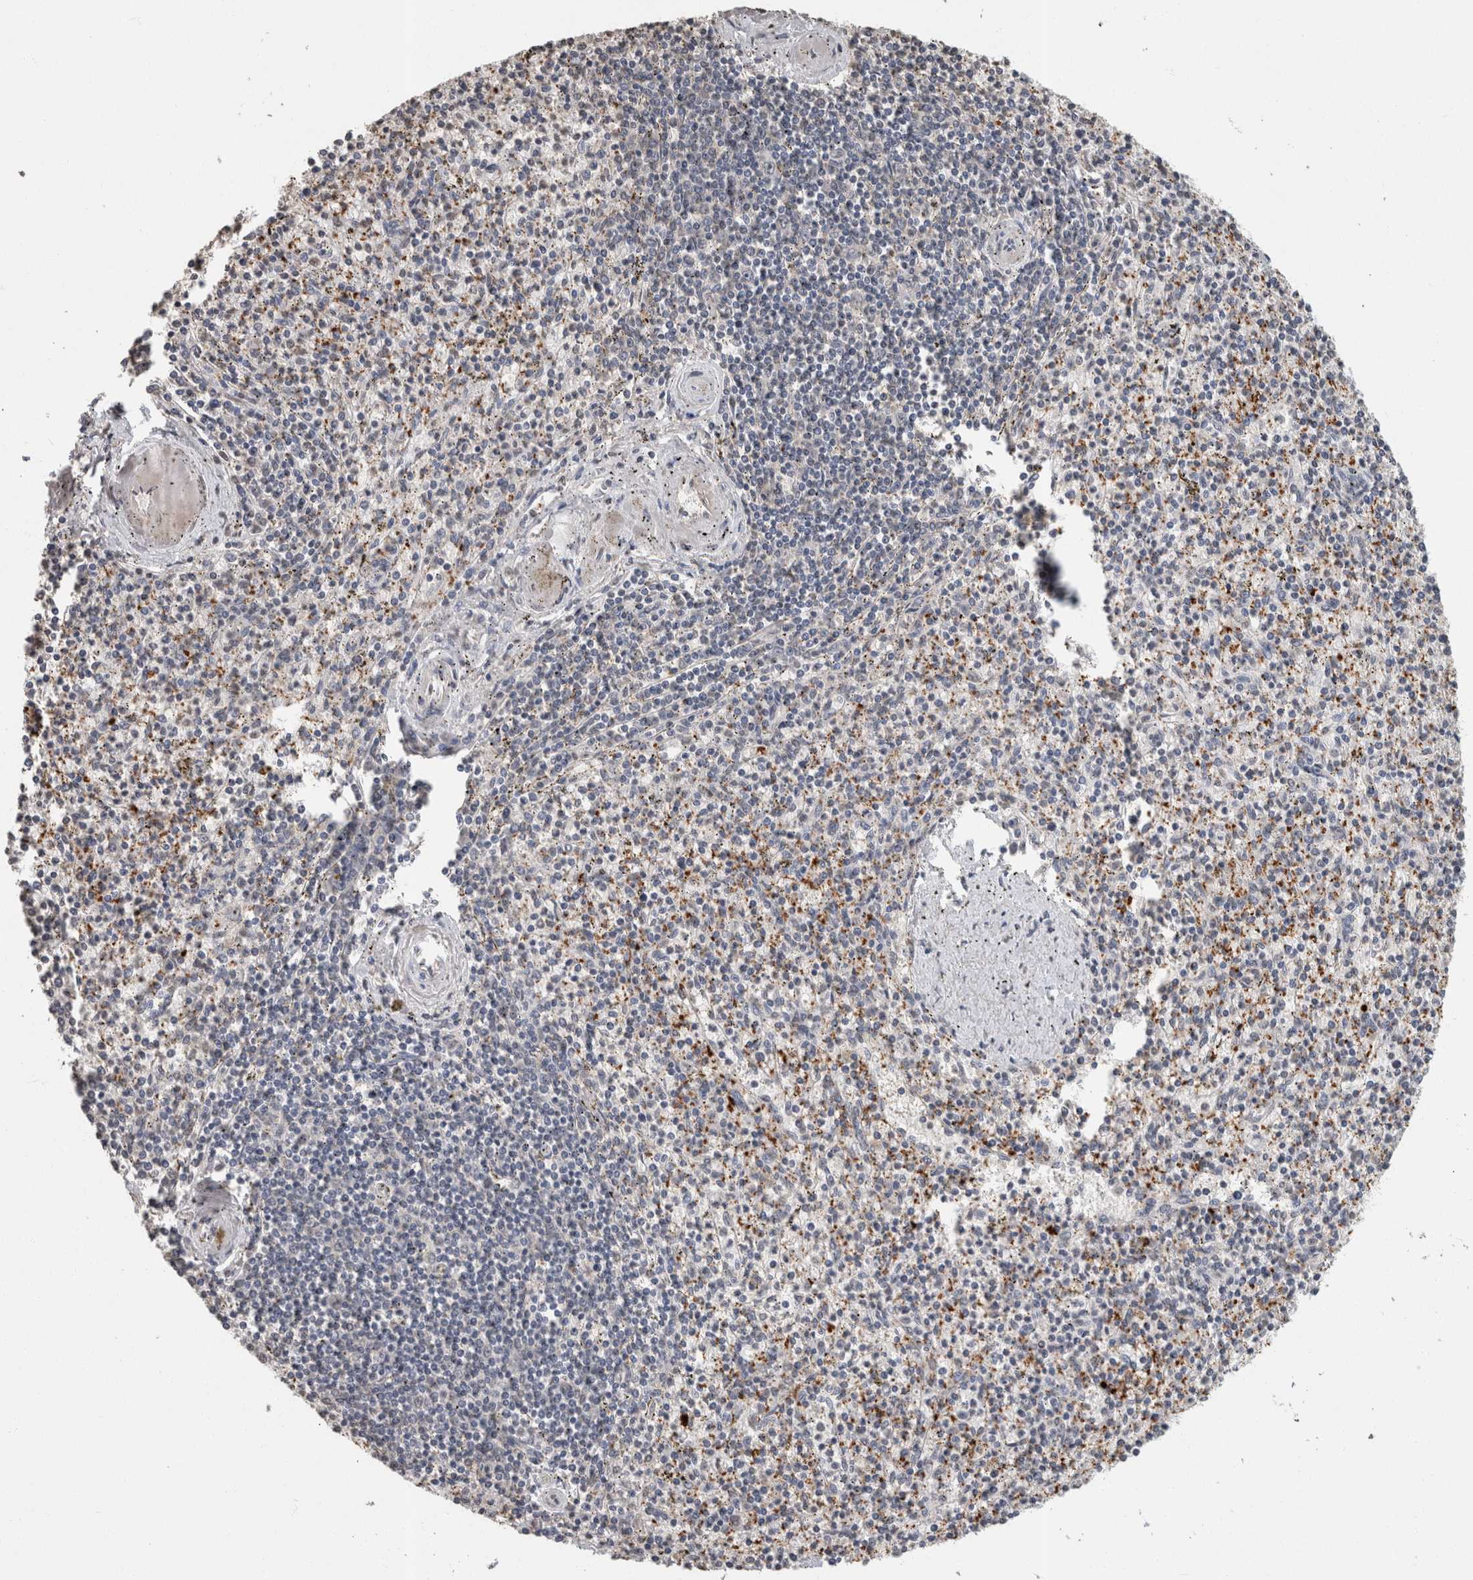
{"staining": {"intensity": "moderate", "quantity": "<25%", "location": "cytoplasmic/membranous"}, "tissue": "spleen", "cell_type": "Cells in red pulp", "image_type": "normal", "snomed": [{"axis": "morphology", "description": "Normal tissue, NOS"}, {"axis": "topography", "description": "Spleen"}], "caption": "Protein staining of benign spleen exhibits moderate cytoplasmic/membranous positivity in approximately <25% of cells in red pulp.", "gene": "LTBP1", "patient": {"sex": "male", "age": 72}}